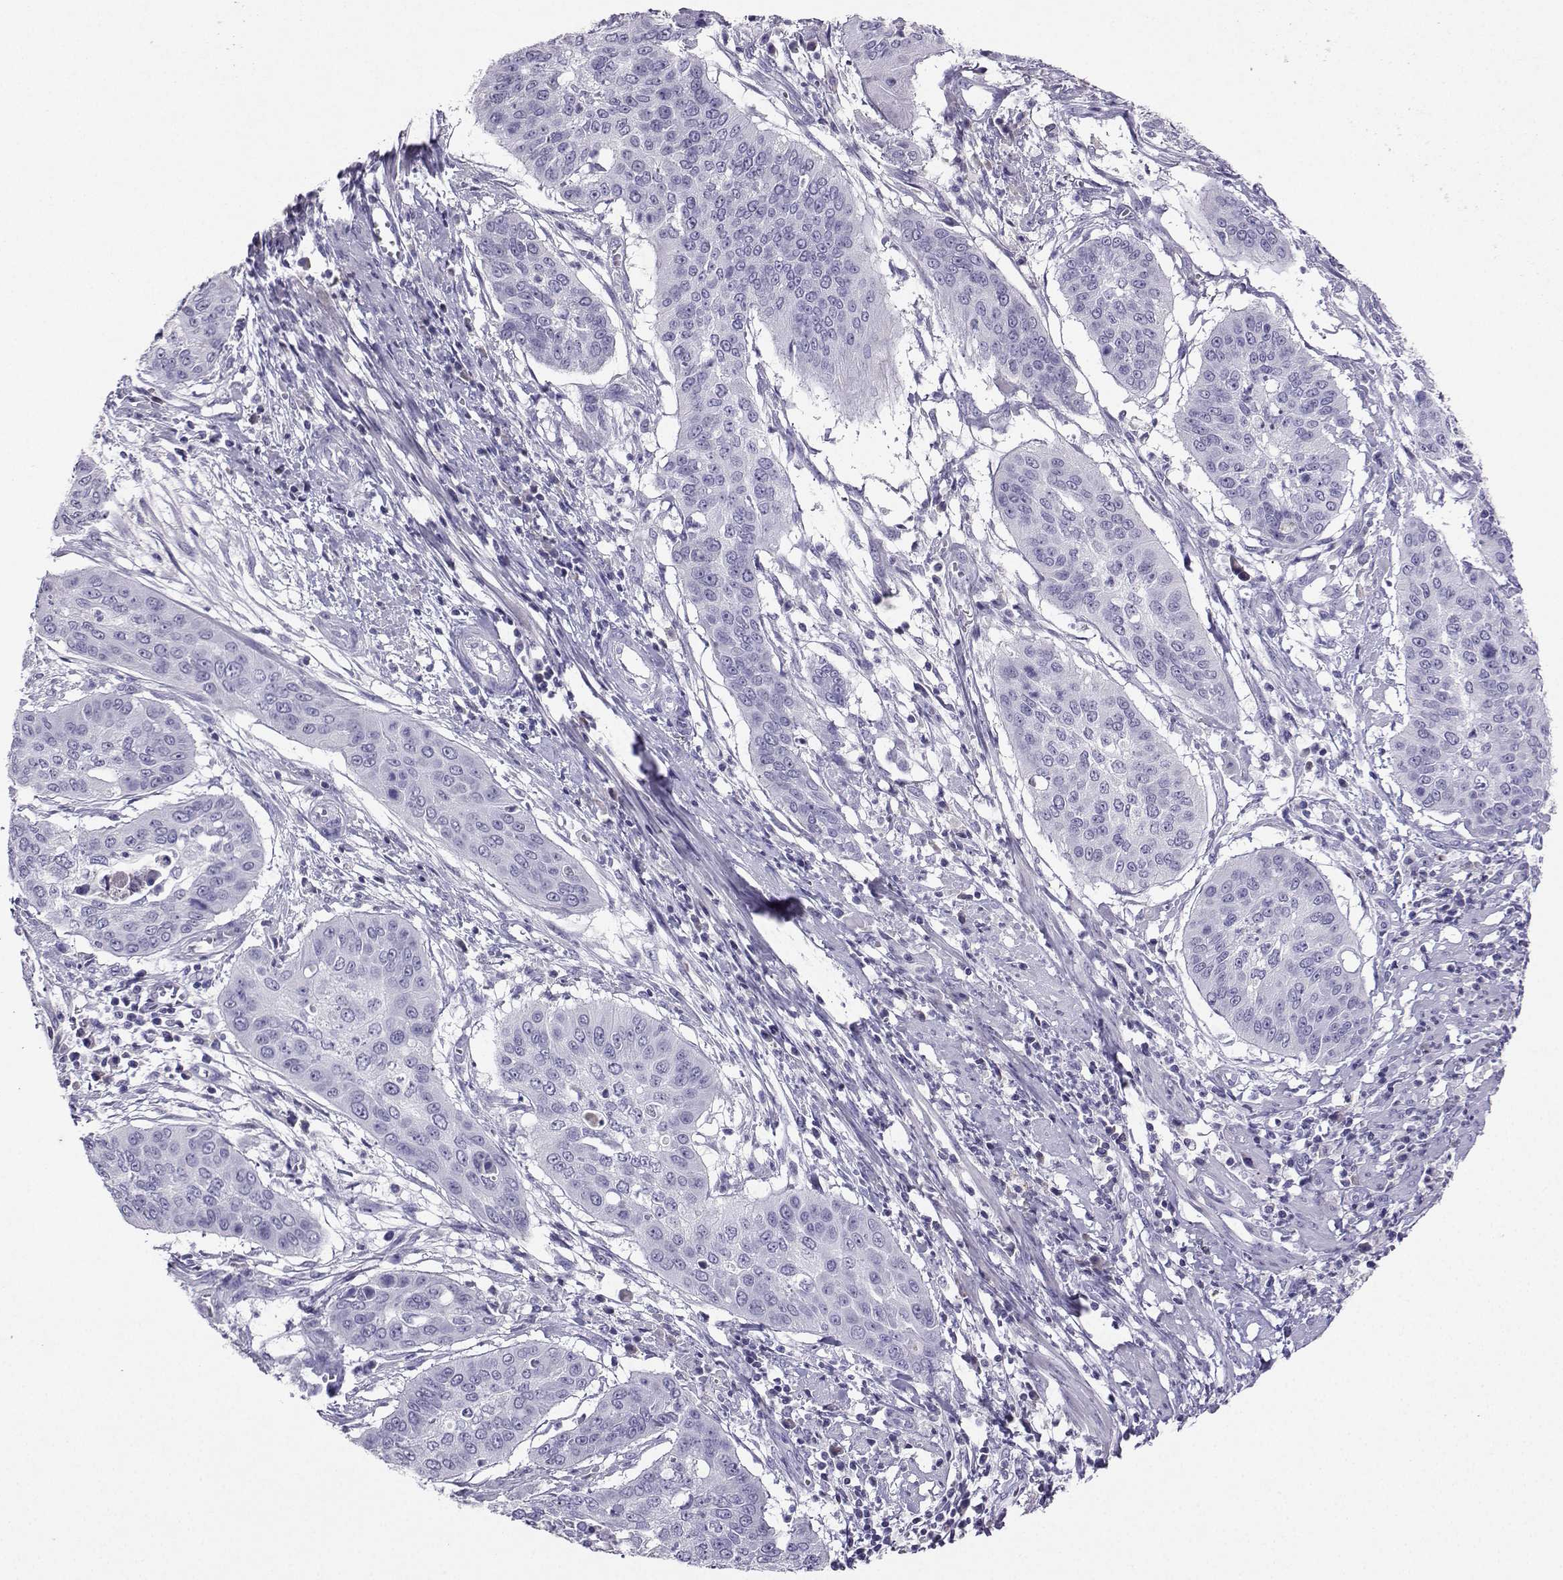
{"staining": {"intensity": "negative", "quantity": "none", "location": "none"}, "tissue": "cervical cancer", "cell_type": "Tumor cells", "image_type": "cancer", "snomed": [{"axis": "morphology", "description": "Squamous cell carcinoma, NOS"}, {"axis": "topography", "description": "Cervix"}], "caption": "The image reveals no staining of tumor cells in cervical squamous cell carcinoma.", "gene": "GRIK4", "patient": {"sex": "female", "age": 39}}